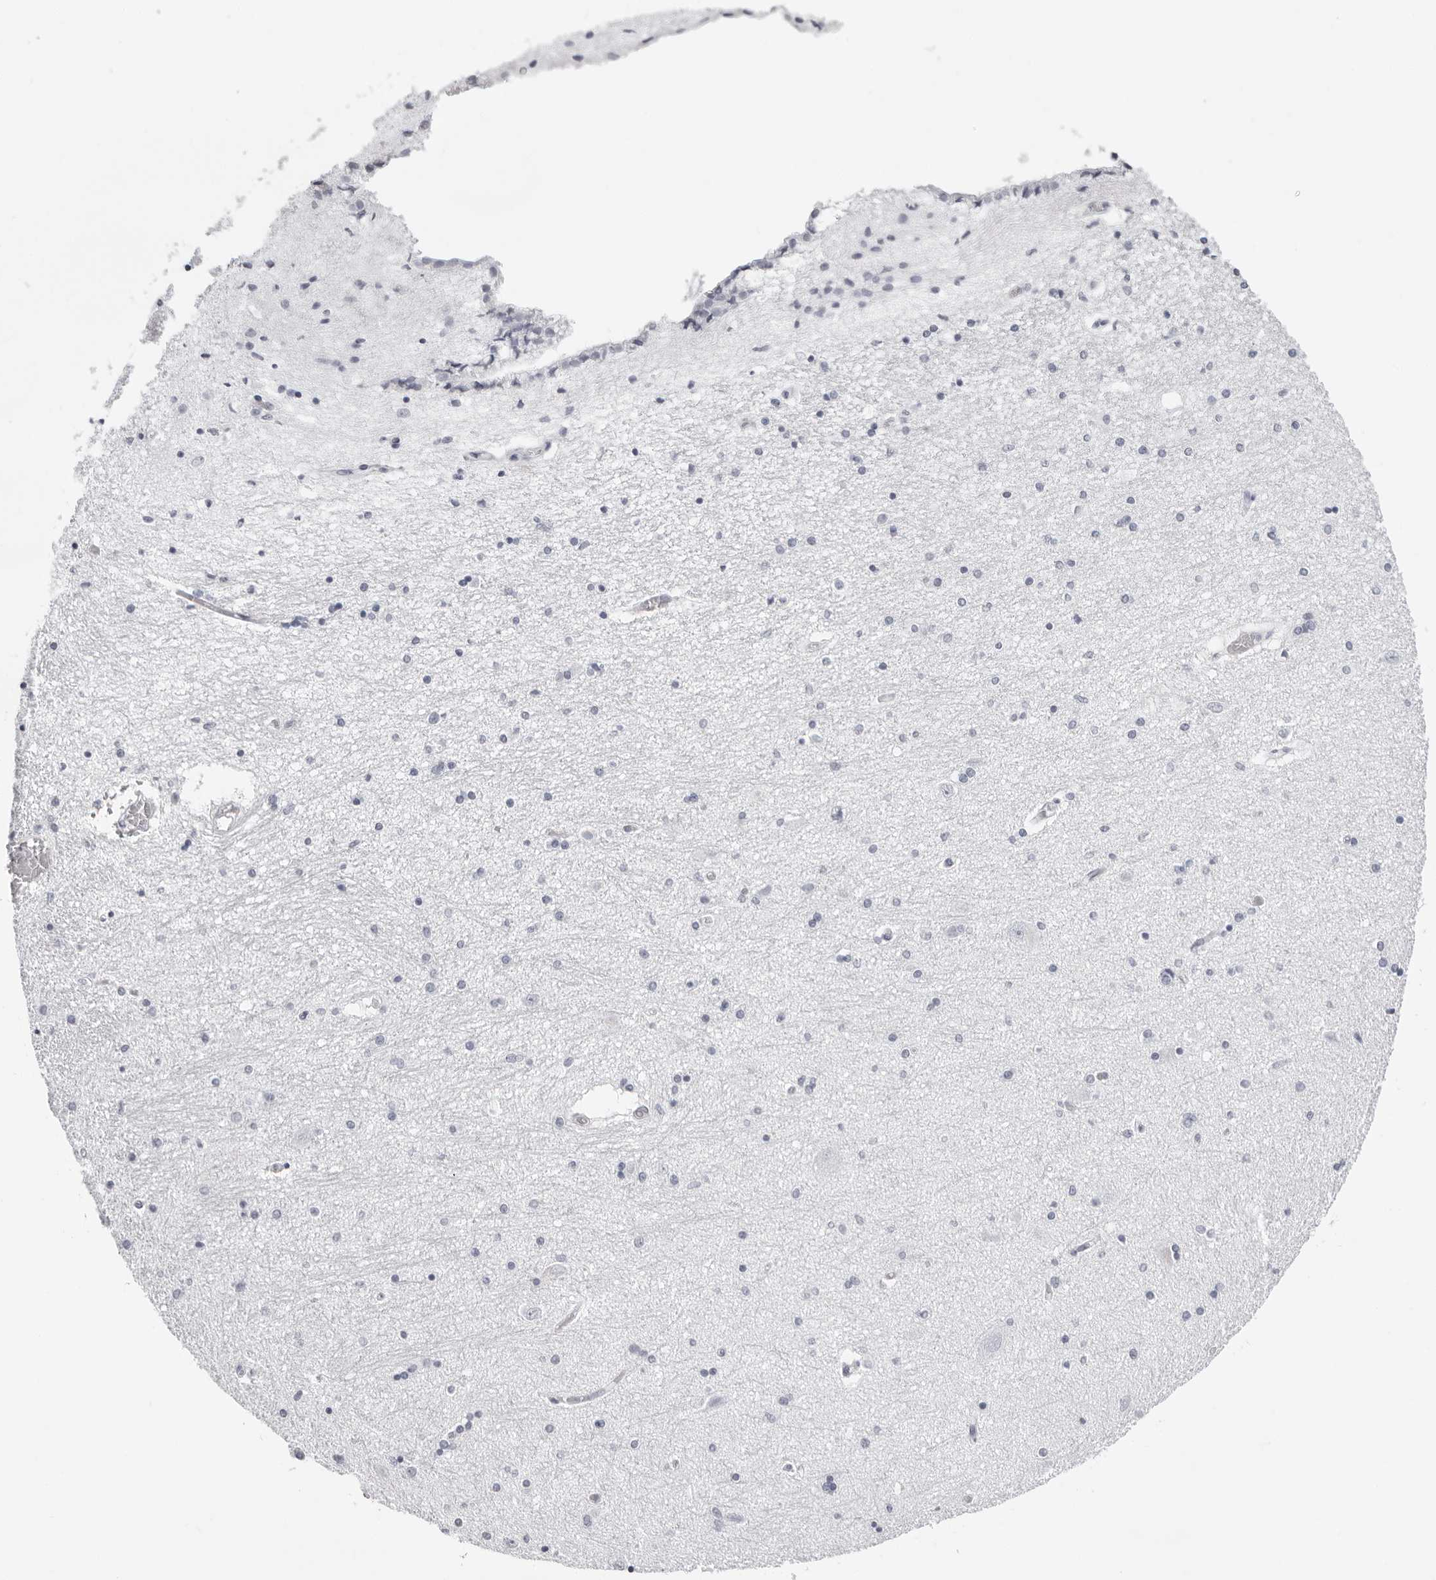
{"staining": {"intensity": "negative", "quantity": "none", "location": "none"}, "tissue": "hippocampus", "cell_type": "Glial cells", "image_type": "normal", "snomed": [{"axis": "morphology", "description": "Normal tissue, NOS"}, {"axis": "topography", "description": "Hippocampus"}], "caption": "Immunohistochemical staining of normal hippocampus exhibits no significant expression in glial cells.", "gene": "INSL3", "patient": {"sex": "female", "age": 54}}